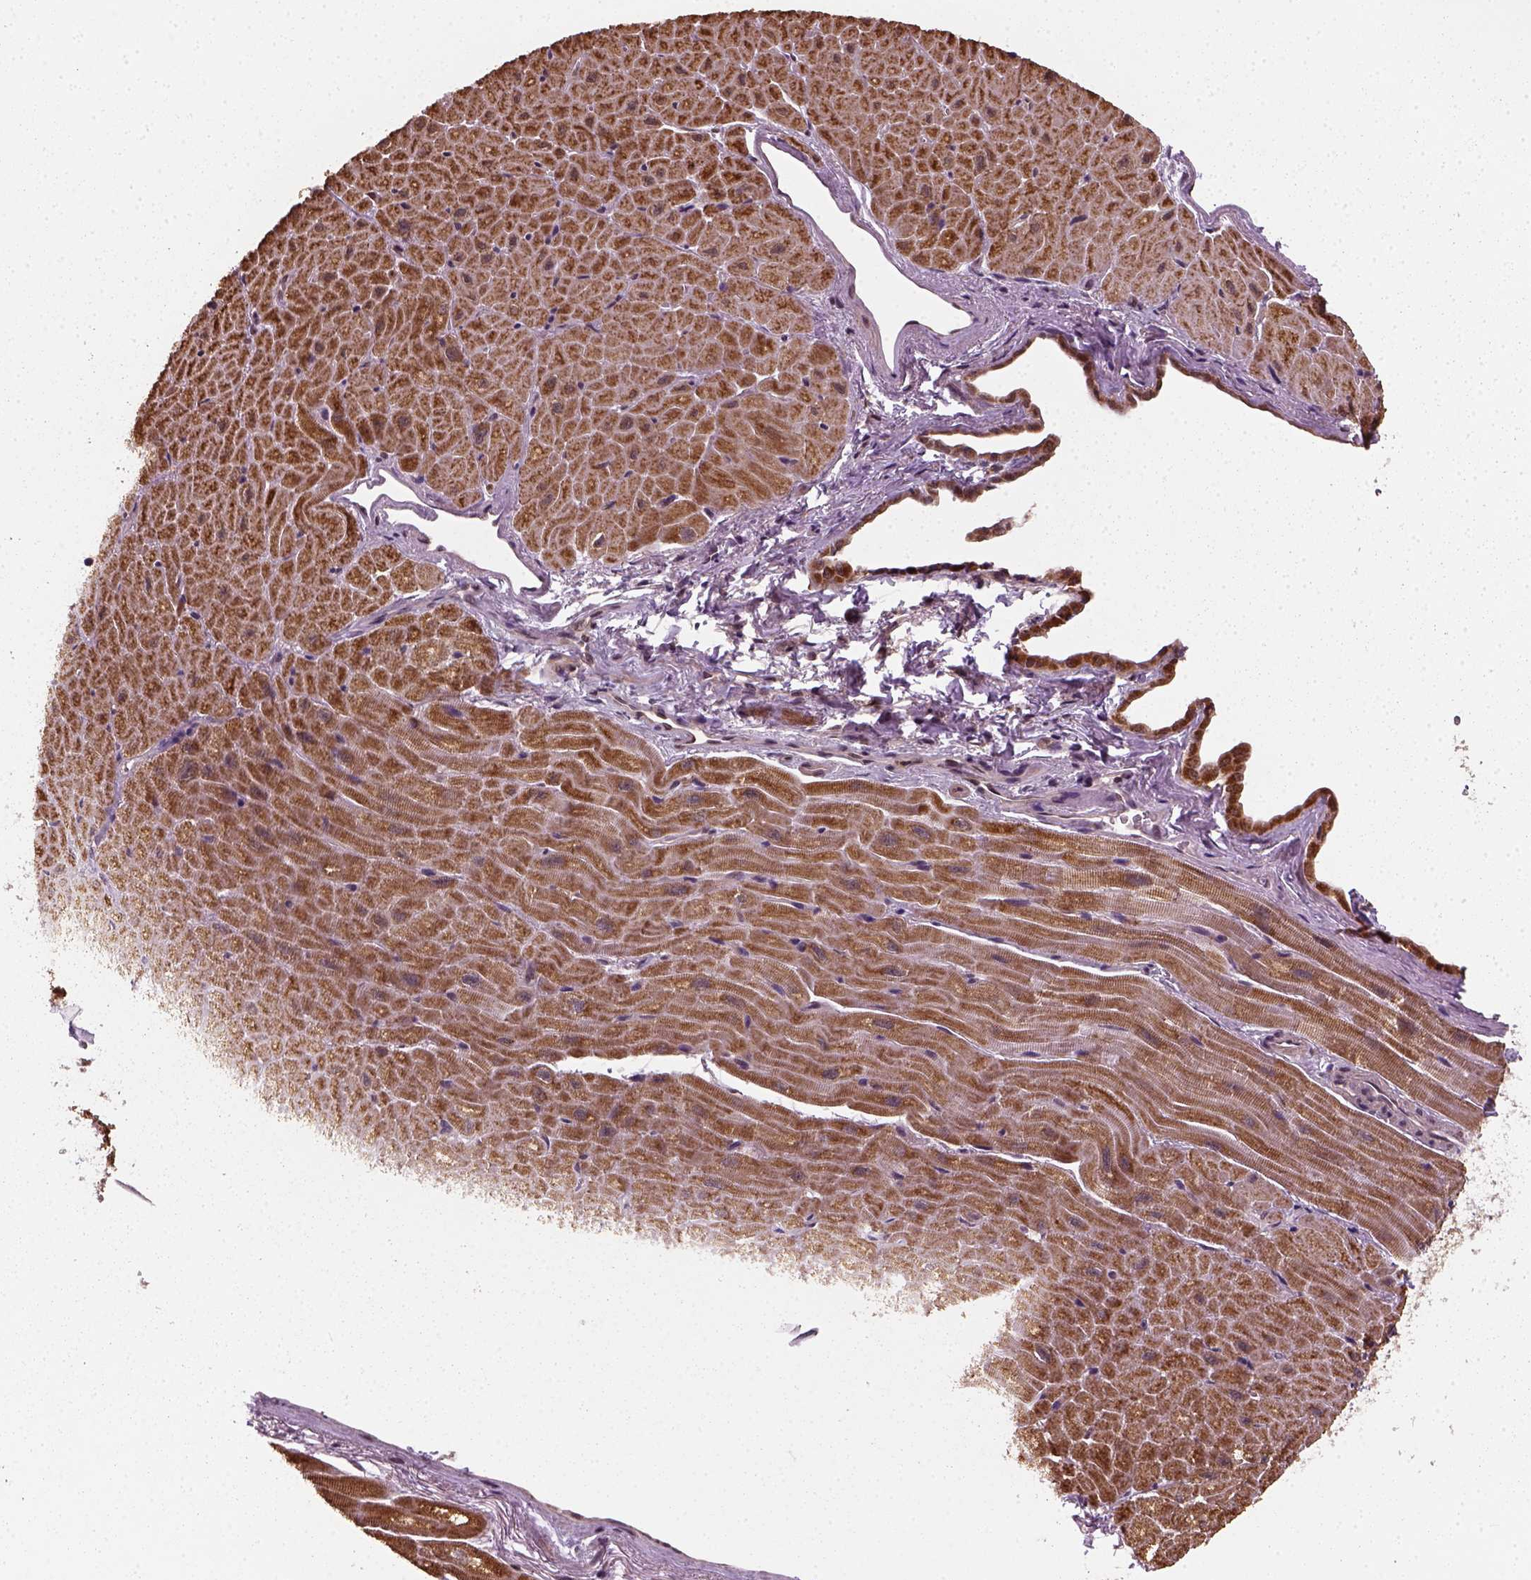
{"staining": {"intensity": "moderate", "quantity": ">75%", "location": "cytoplasmic/membranous"}, "tissue": "heart muscle", "cell_type": "Cardiomyocytes", "image_type": "normal", "snomed": [{"axis": "morphology", "description": "Normal tissue, NOS"}, {"axis": "topography", "description": "Heart"}], "caption": "Protein expression analysis of benign heart muscle reveals moderate cytoplasmic/membranous positivity in approximately >75% of cardiomyocytes.", "gene": "NUDT9", "patient": {"sex": "male", "age": 62}}